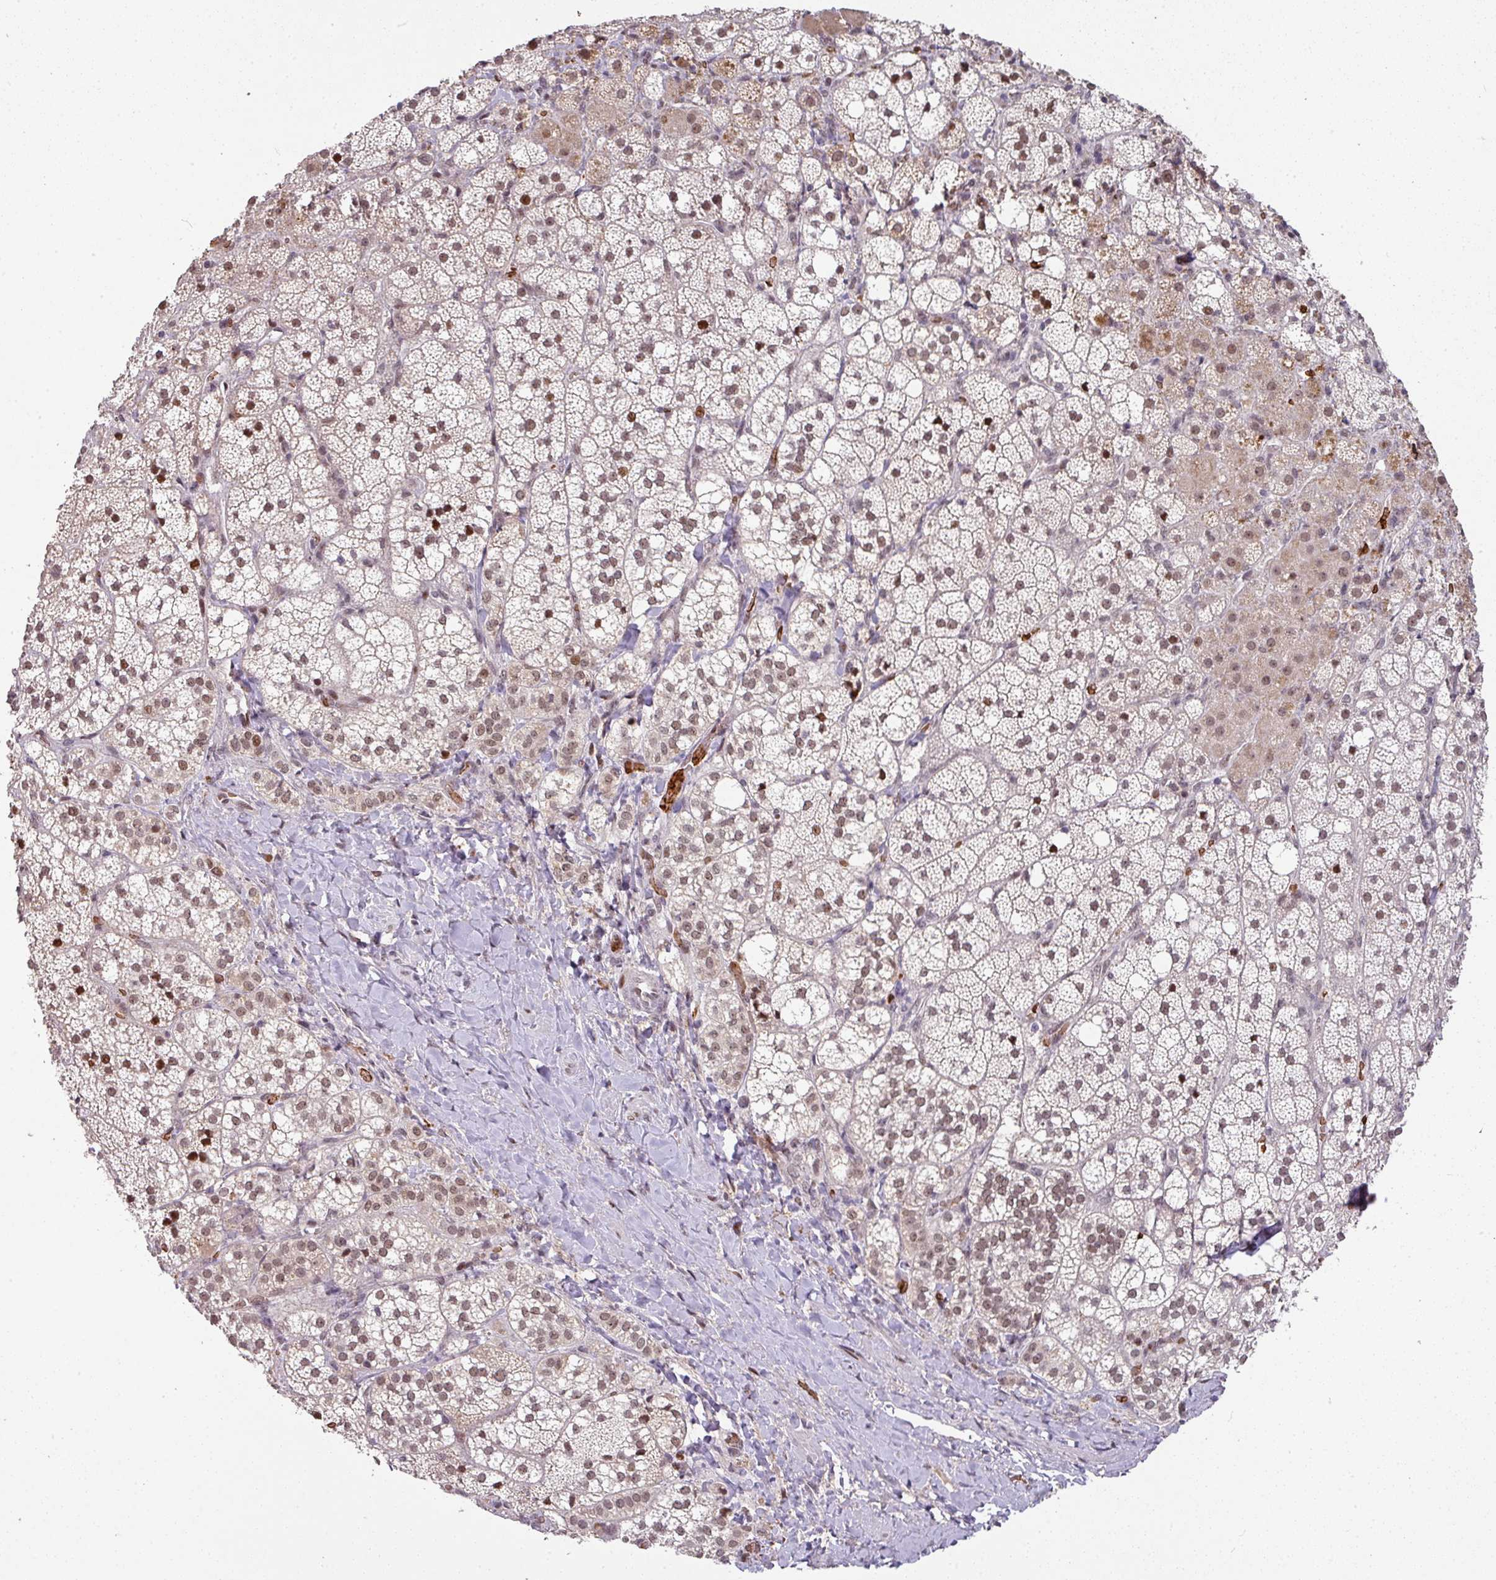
{"staining": {"intensity": "moderate", "quantity": ">75%", "location": "nuclear"}, "tissue": "adrenal gland", "cell_type": "Glandular cells", "image_type": "normal", "snomed": [{"axis": "morphology", "description": "Normal tissue, NOS"}, {"axis": "topography", "description": "Adrenal gland"}], "caption": "Immunohistochemistry of benign human adrenal gland shows medium levels of moderate nuclear positivity in approximately >75% of glandular cells. Nuclei are stained in blue.", "gene": "NEIL1", "patient": {"sex": "male", "age": 53}}